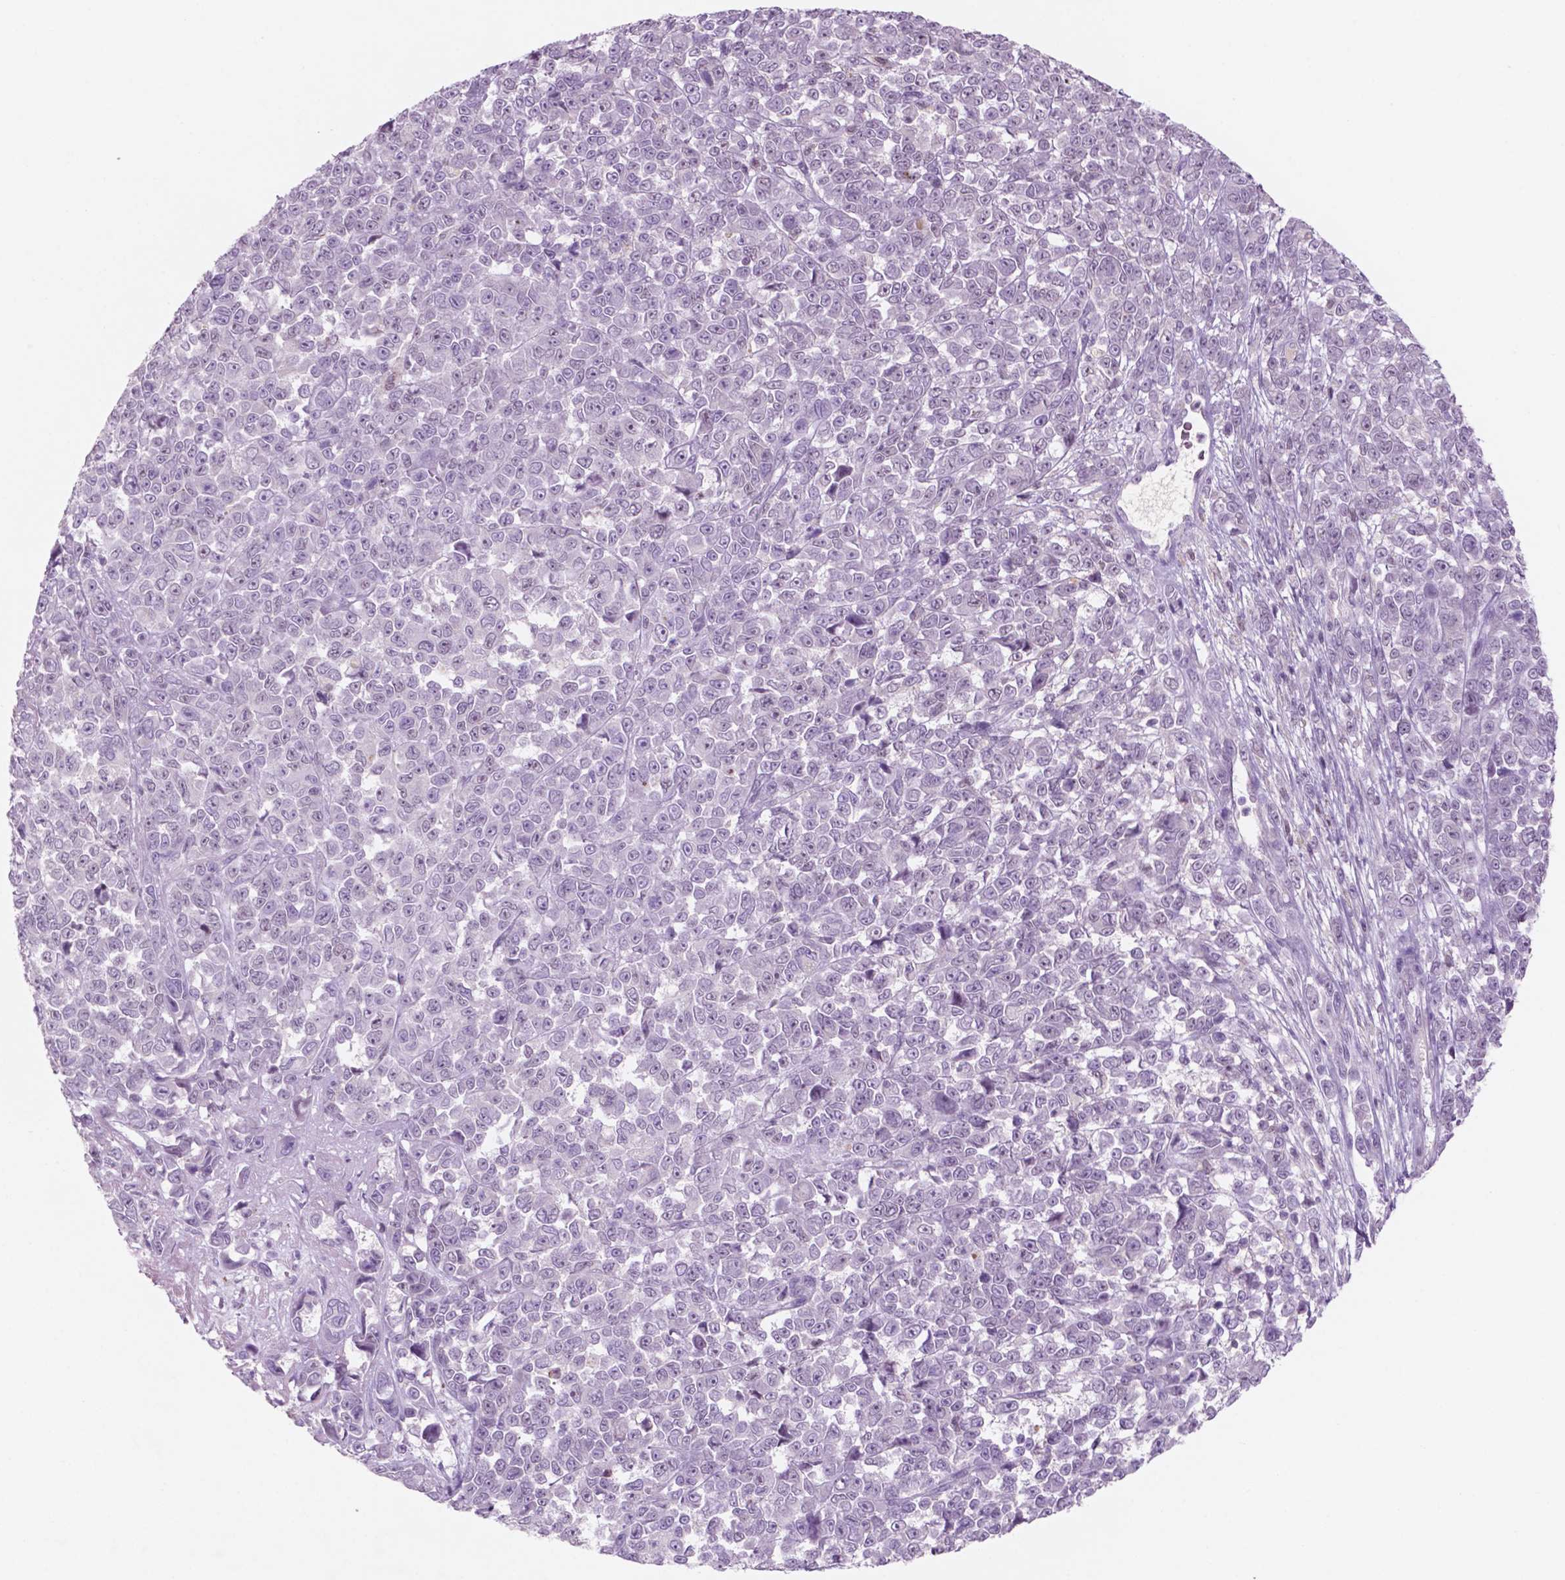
{"staining": {"intensity": "negative", "quantity": "none", "location": "none"}, "tissue": "melanoma", "cell_type": "Tumor cells", "image_type": "cancer", "snomed": [{"axis": "morphology", "description": "Malignant melanoma, NOS"}, {"axis": "topography", "description": "Skin"}], "caption": "Immunohistochemical staining of melanoma shows no significant staining in tumor cells. (Brightfield microscopy of DAB immunohistochemistry (IHC) at high magnification).", "gene": "CTR9", "patient": {"sex": "female", "age": 95}}